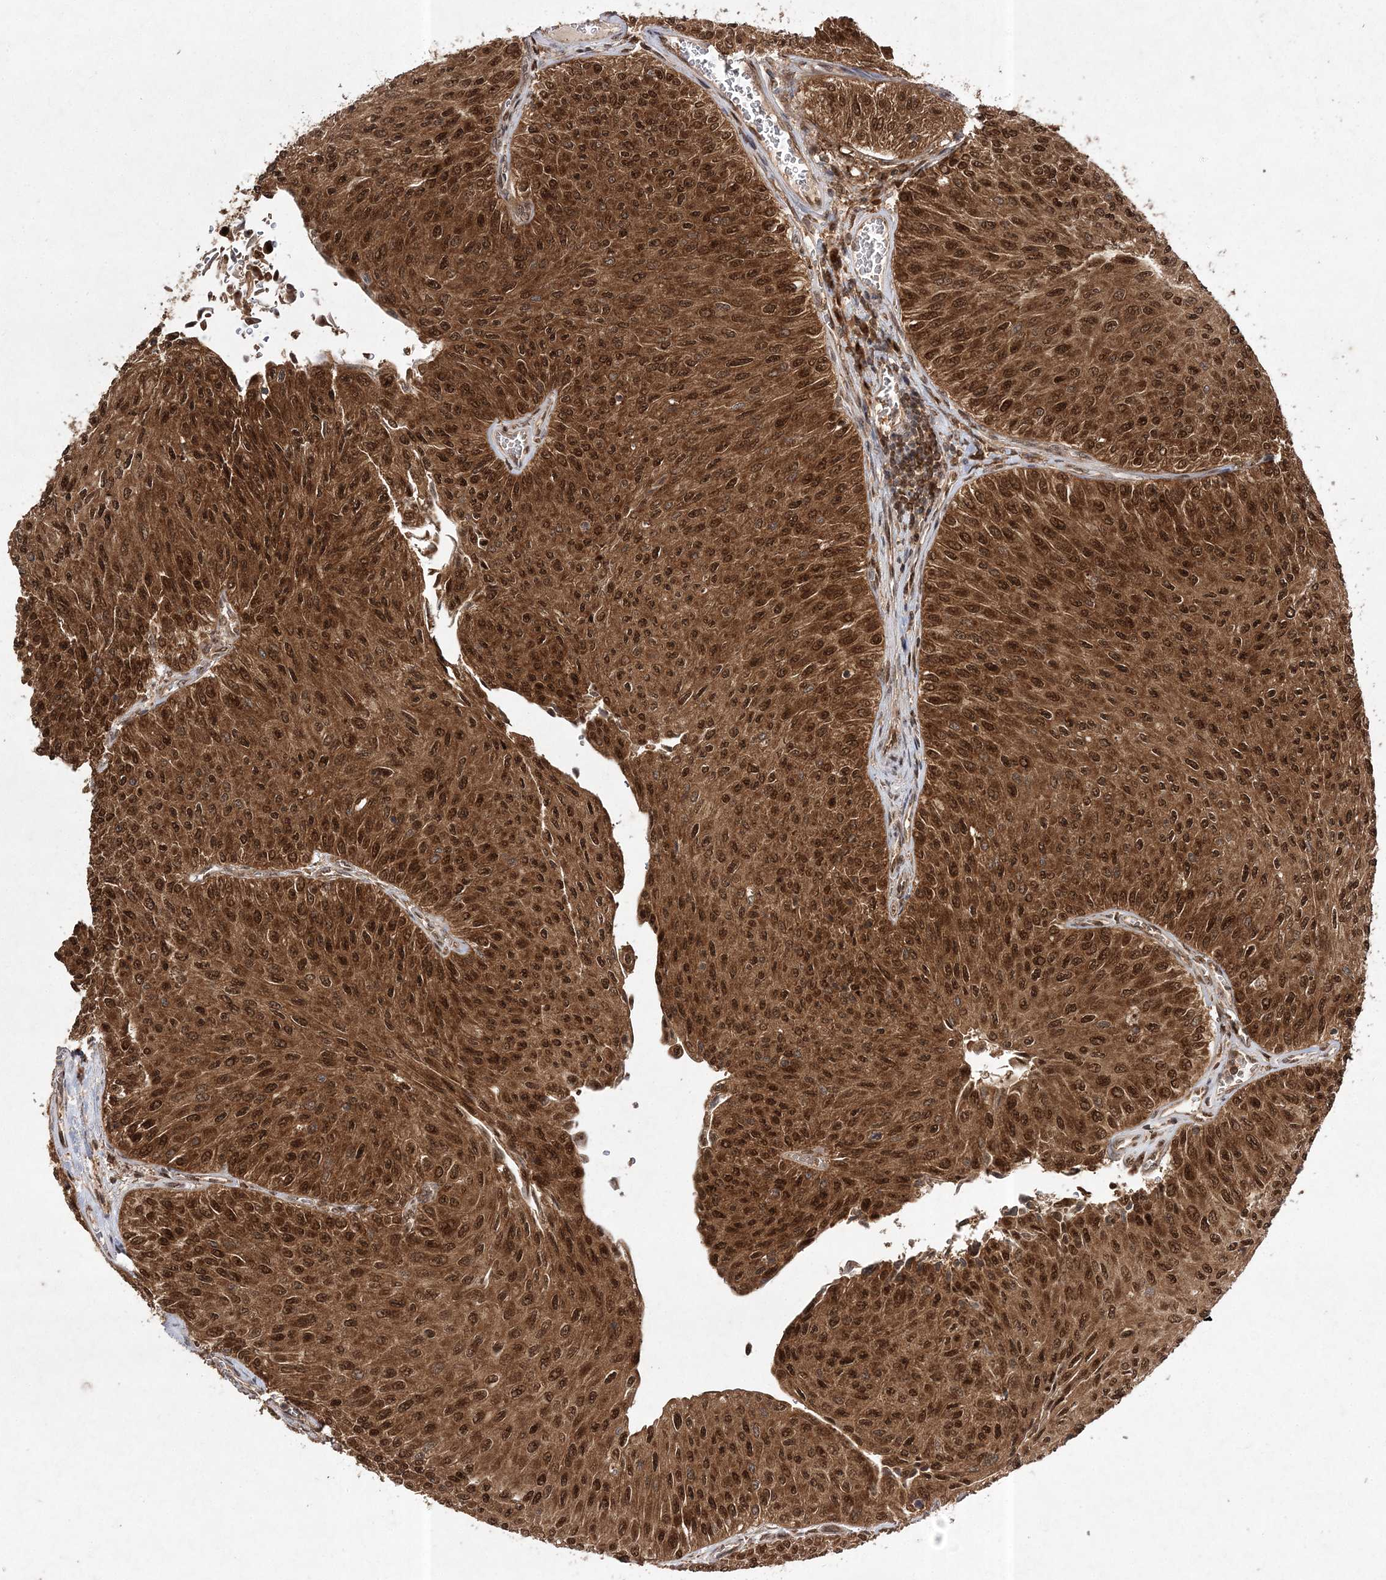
{"staining": {"intensity": "moderate", "quantity": ">75%", "location": "cytoplasmic/membranous,nuclear"}, "tissue": "urothelial cancer", "cell_type": "Tumor cells", "image_type": "cancer", "snomed": [{"axis": "morphology", "description": "Urothelial carcinoma, Low grade"}, {"axis": "topography", "description": "Urinary bladder"}], "caption": "Moderate cytoplasmic/membranous and nuclear protein staining is identified in about >75% of tumor cells in low-grade urothelial carcinoma.", "gene": "NIF3L1", "patient": {"sex": "male", "age": 78}}